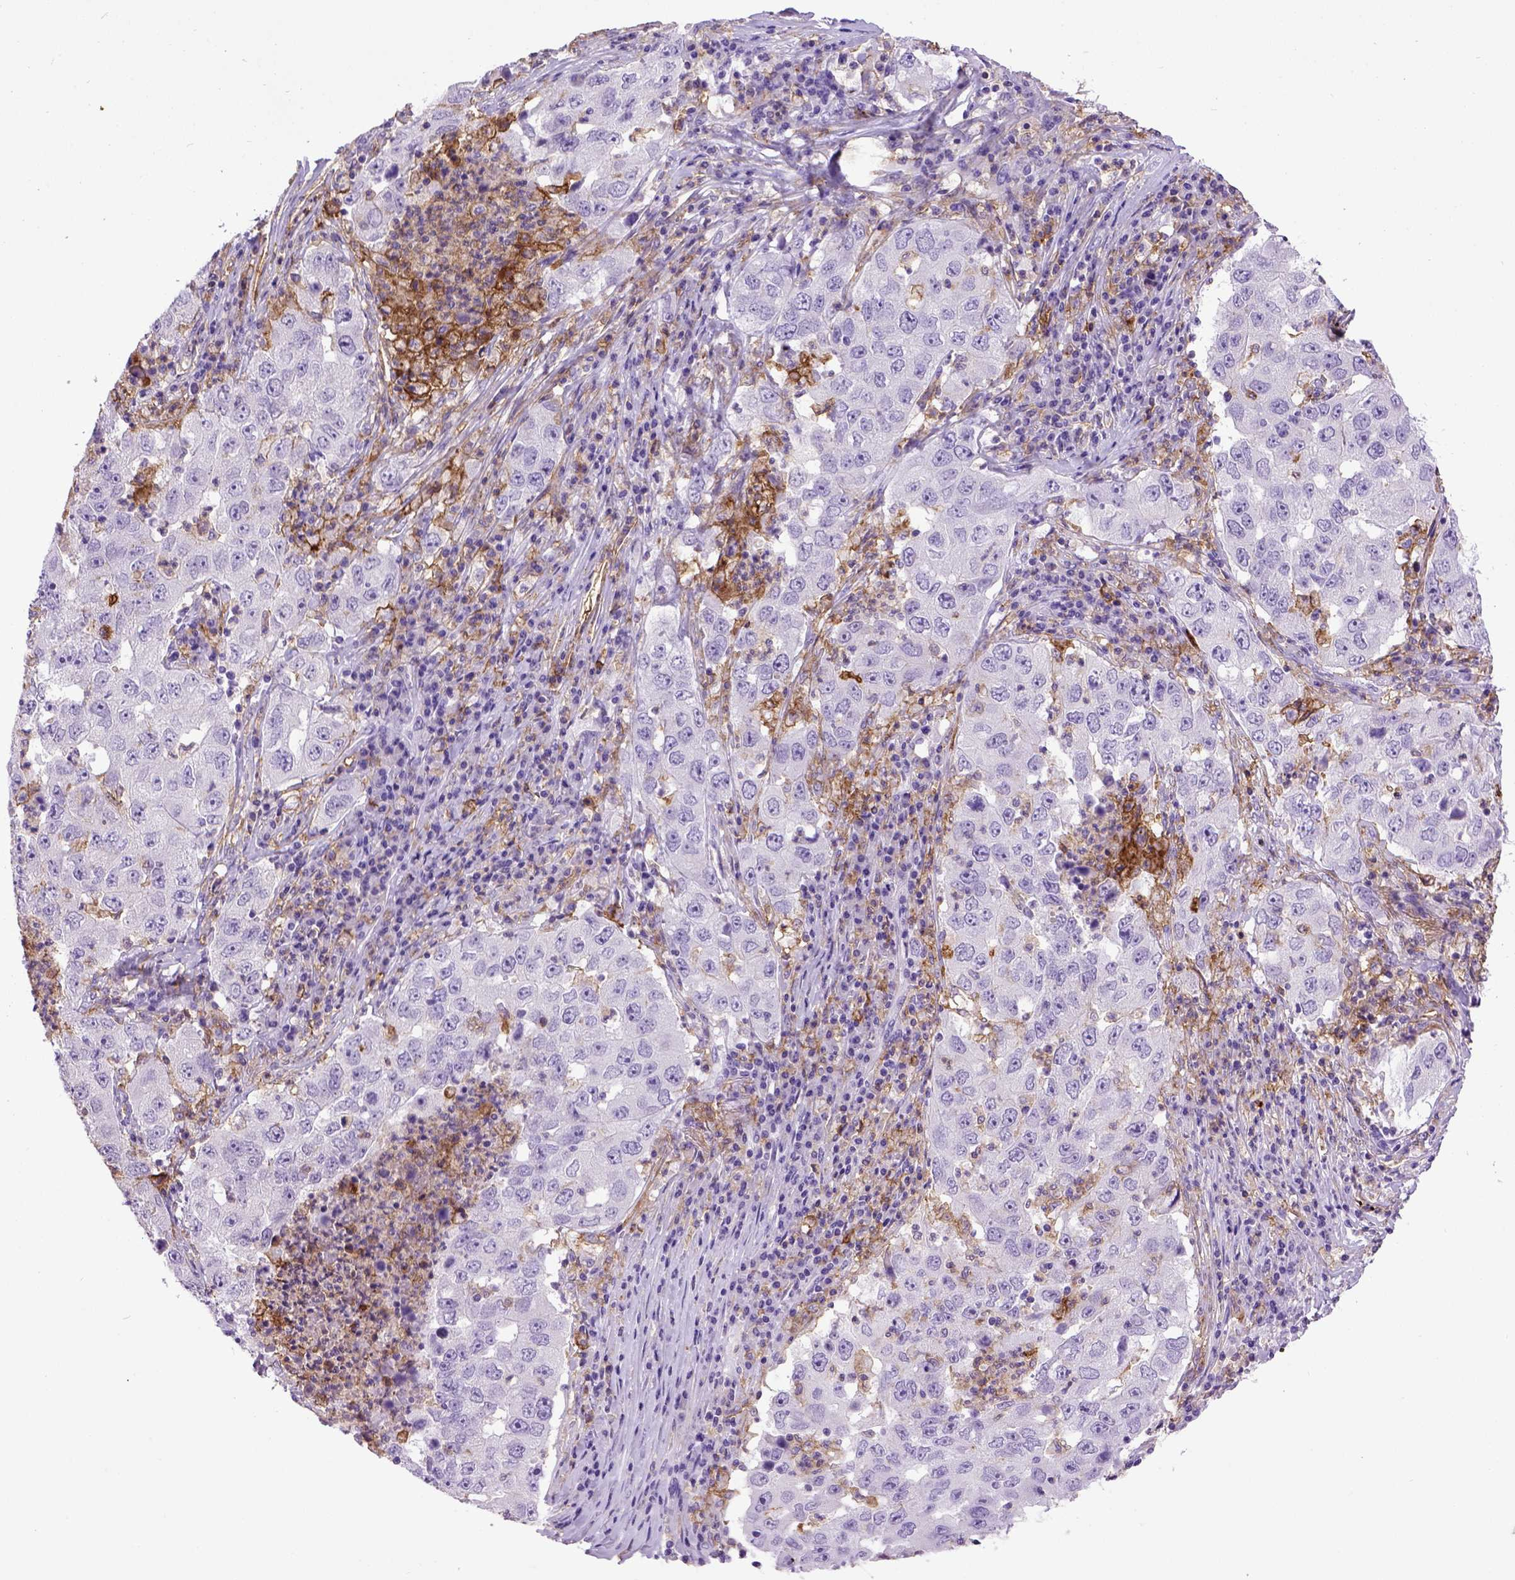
{"staining": {"intensity": "negative", "quantity": "none", "location": "none"}, "tissue": "lung cancer", "cell_type": "Tumor cells", "image_type": "cancer", "snomed": [{"axis": "morphology", "description": "Adenocarcinoma, NOS"}, {"axis": "topography", "description": "Lung"}], "caption": "Immunohistochemistry (IHC) photomicrograph of neoplastic tissue: human adenocarcinoma (lung) stained with DAB (3,3'-diaminobenzidine) exhibits no significant protein expression in tumor cells.", "gene": "ITGAX", "patient": {"sex": "male", "age": 73}}